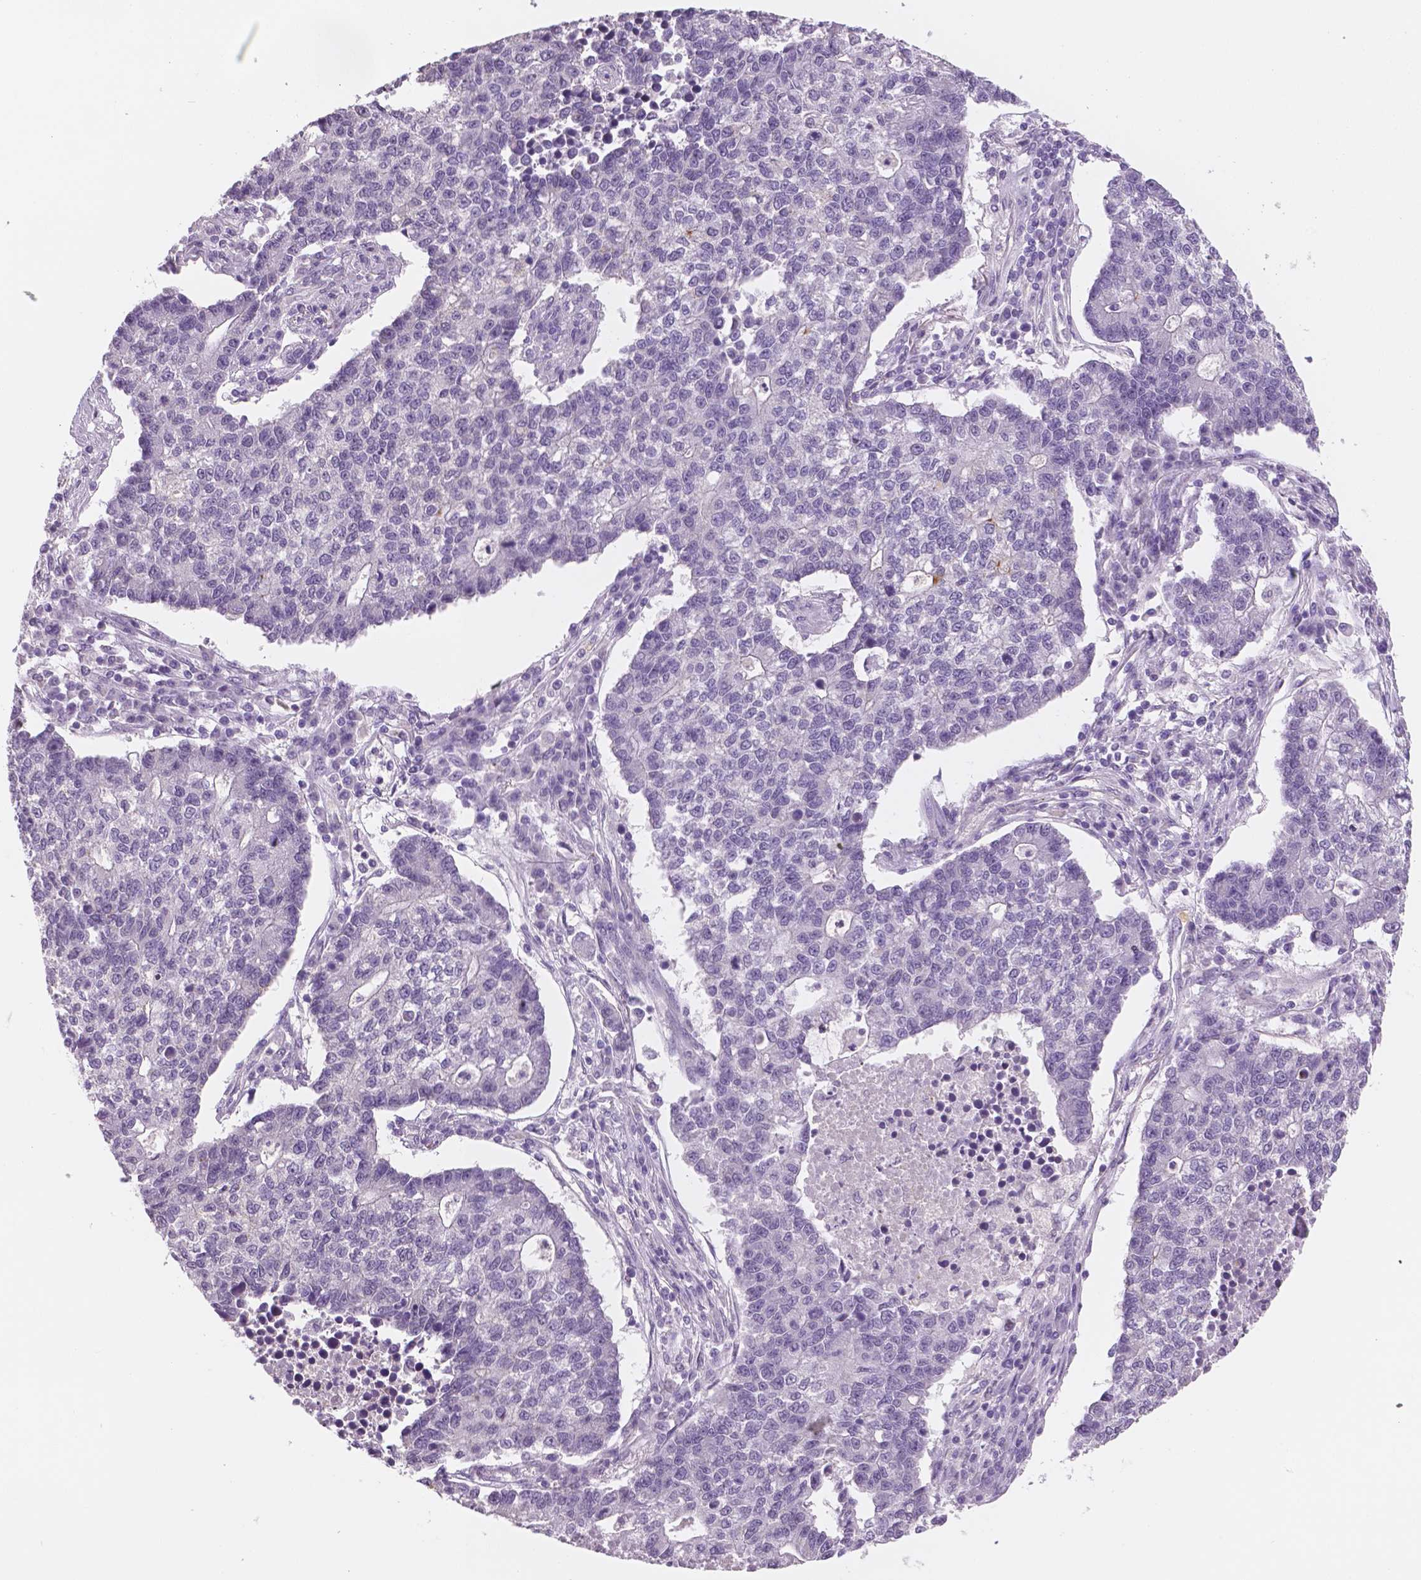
{"staining": {"intensity": "negative", "quantity": "none", "location": "none"}, "tissue": "lung cancer", "cell_type": "Tumor cells", "image_type": "cancer", "snomed": [{"axis": "morphology", "description": "Adenocarcinoma, NOS"}, {"axis": "topography", "description": "Lung"}], "caption": "Immunohistochemistry of lung cancer (adenocarcinoma) reveals no expression in tumor cells. (Brightfield microscopy of DAB immunohistochemistry at high magnification).", "gene": "TSPAN7", "patient": {"sex": "male", "age": 57}}